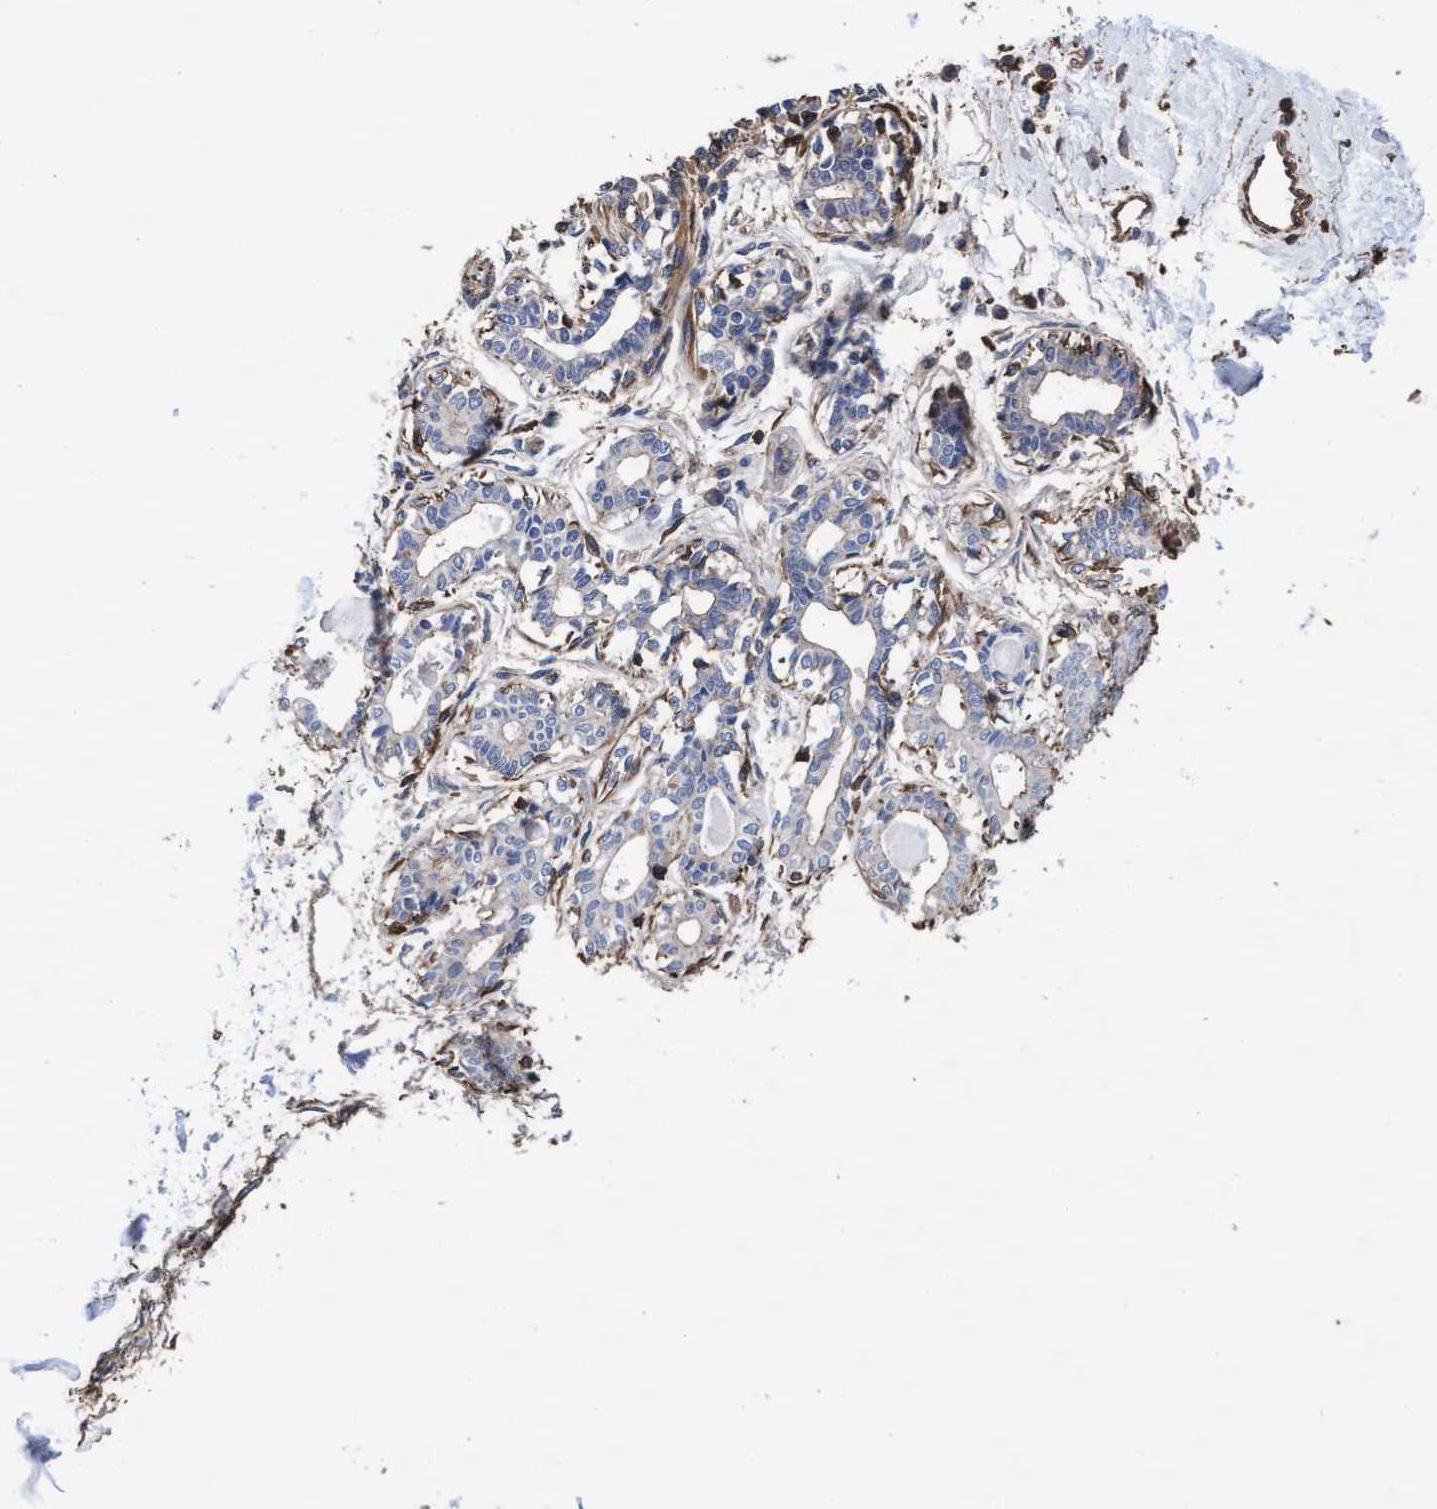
{"staining": {"intensity": "negative", "quantity": "none", "location": "none"}, "tissue": "breast", "cell_type": "Adipocytes", "image_type": "normal", "snomed": [{"axis": "morphology", "description": "Normal tissue, NOS"}, {"axis": "topography", "description": "Breast"}], "caption": "Benign breast was stained to show a protein in brown. There is no significant expression in adipocytes. Brightfield microscopy of IHC stained with DAB (3,3'-diaminobenzidine) (brown) and hematoxylin (blue), captured at high magnification.", "gene": "GRHPR", "patient": {"sex": "female", "age": 45}}